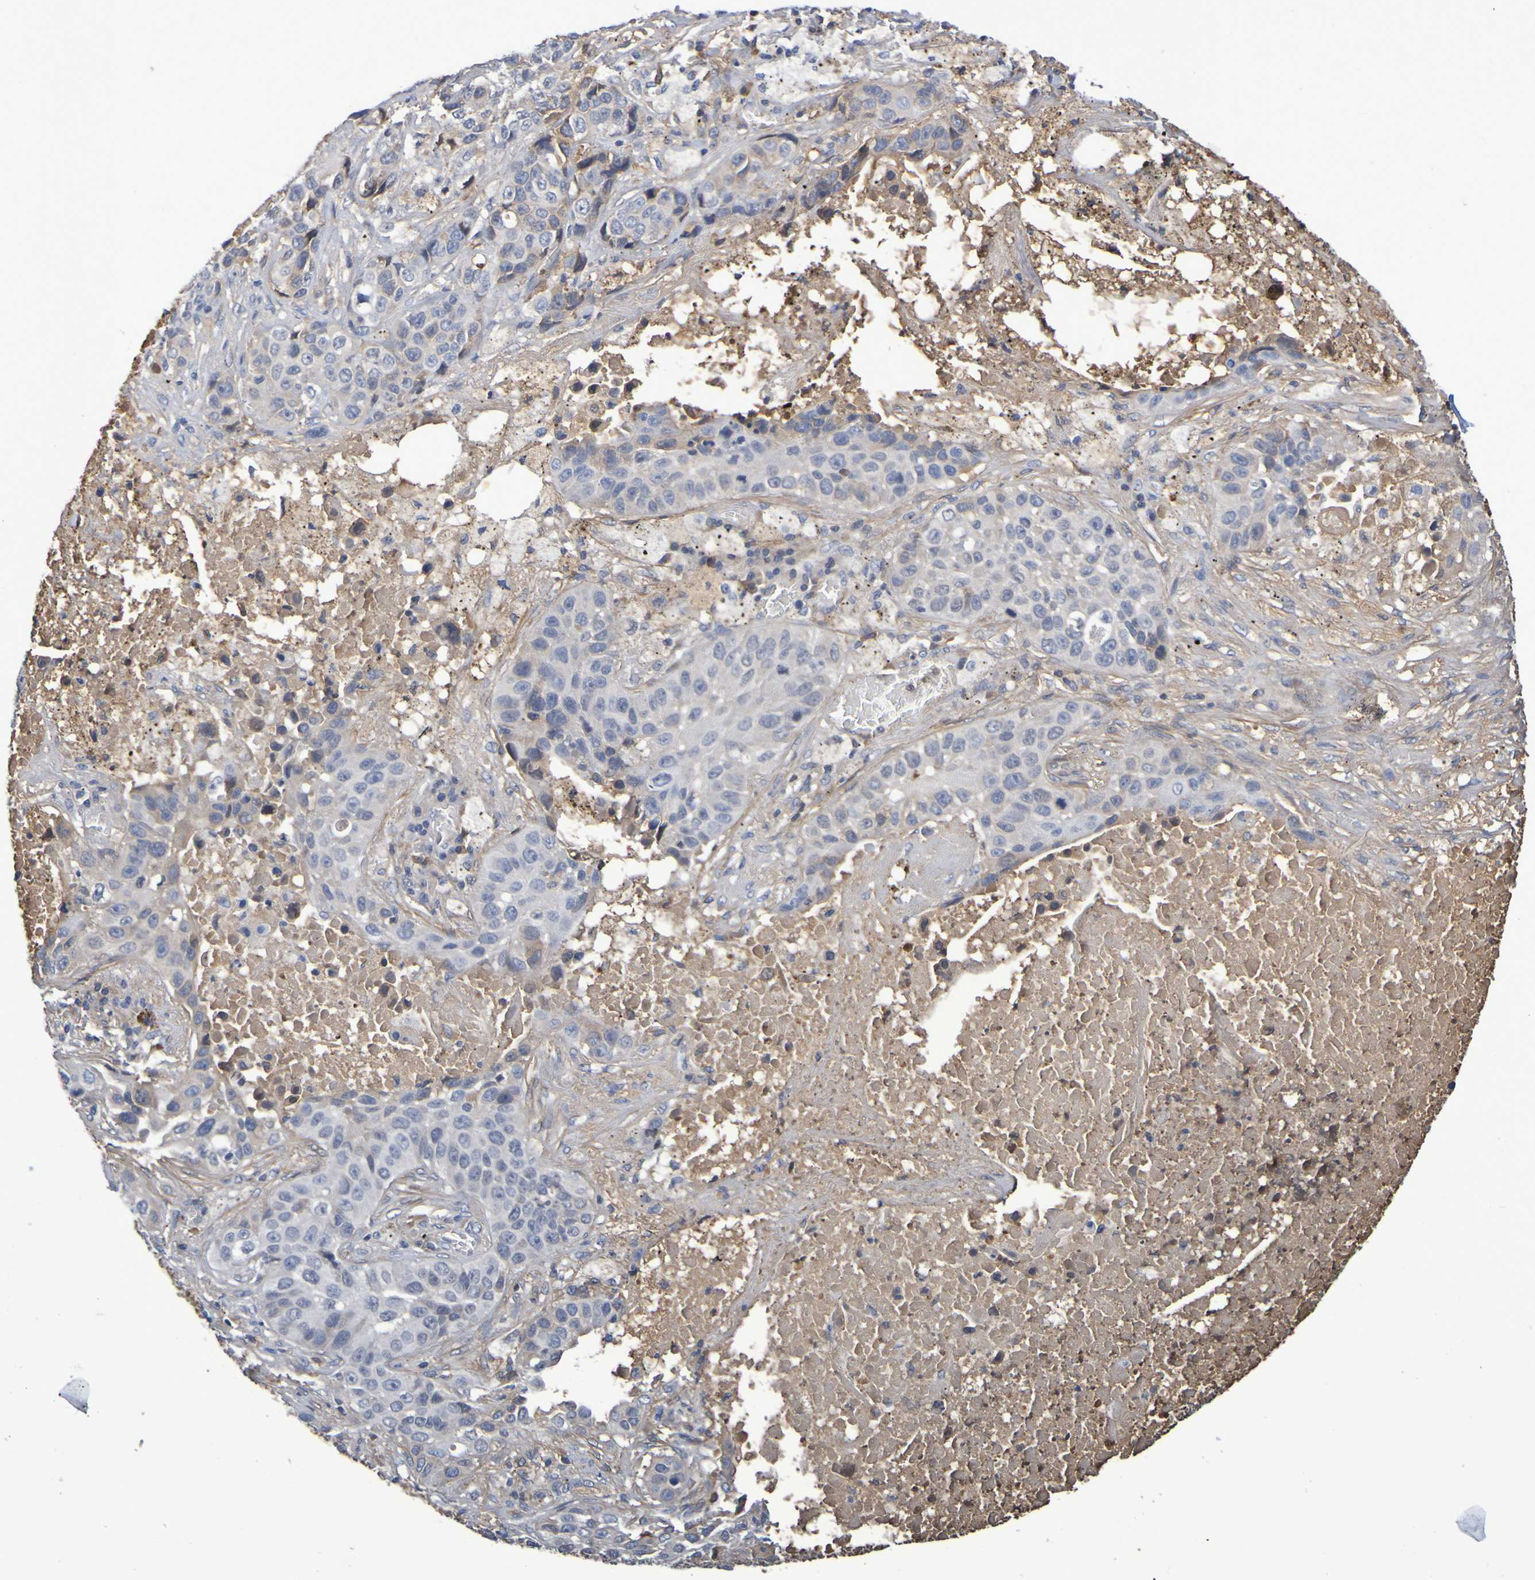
{"staining": {"intensity": "moderate", "quantity": "<25%", "location": "cytoplasmic/membranous"}, "tissue": "lung cancer", "cell_type": "Tumor cells", "image_type": "cancer", "snomed": [{"axis": "morphology", "description": "Squamous cell carcinoma, NOS"}, {"axis": "topography", "description": "Lung"}], "caption": "Human lung cancer (squamous cell carcinoma) stained with a protein marker demonstrates moderate staining in tumor cells.", "gene": "GAB3", "patient": {"sex": "male", "age": 57}}